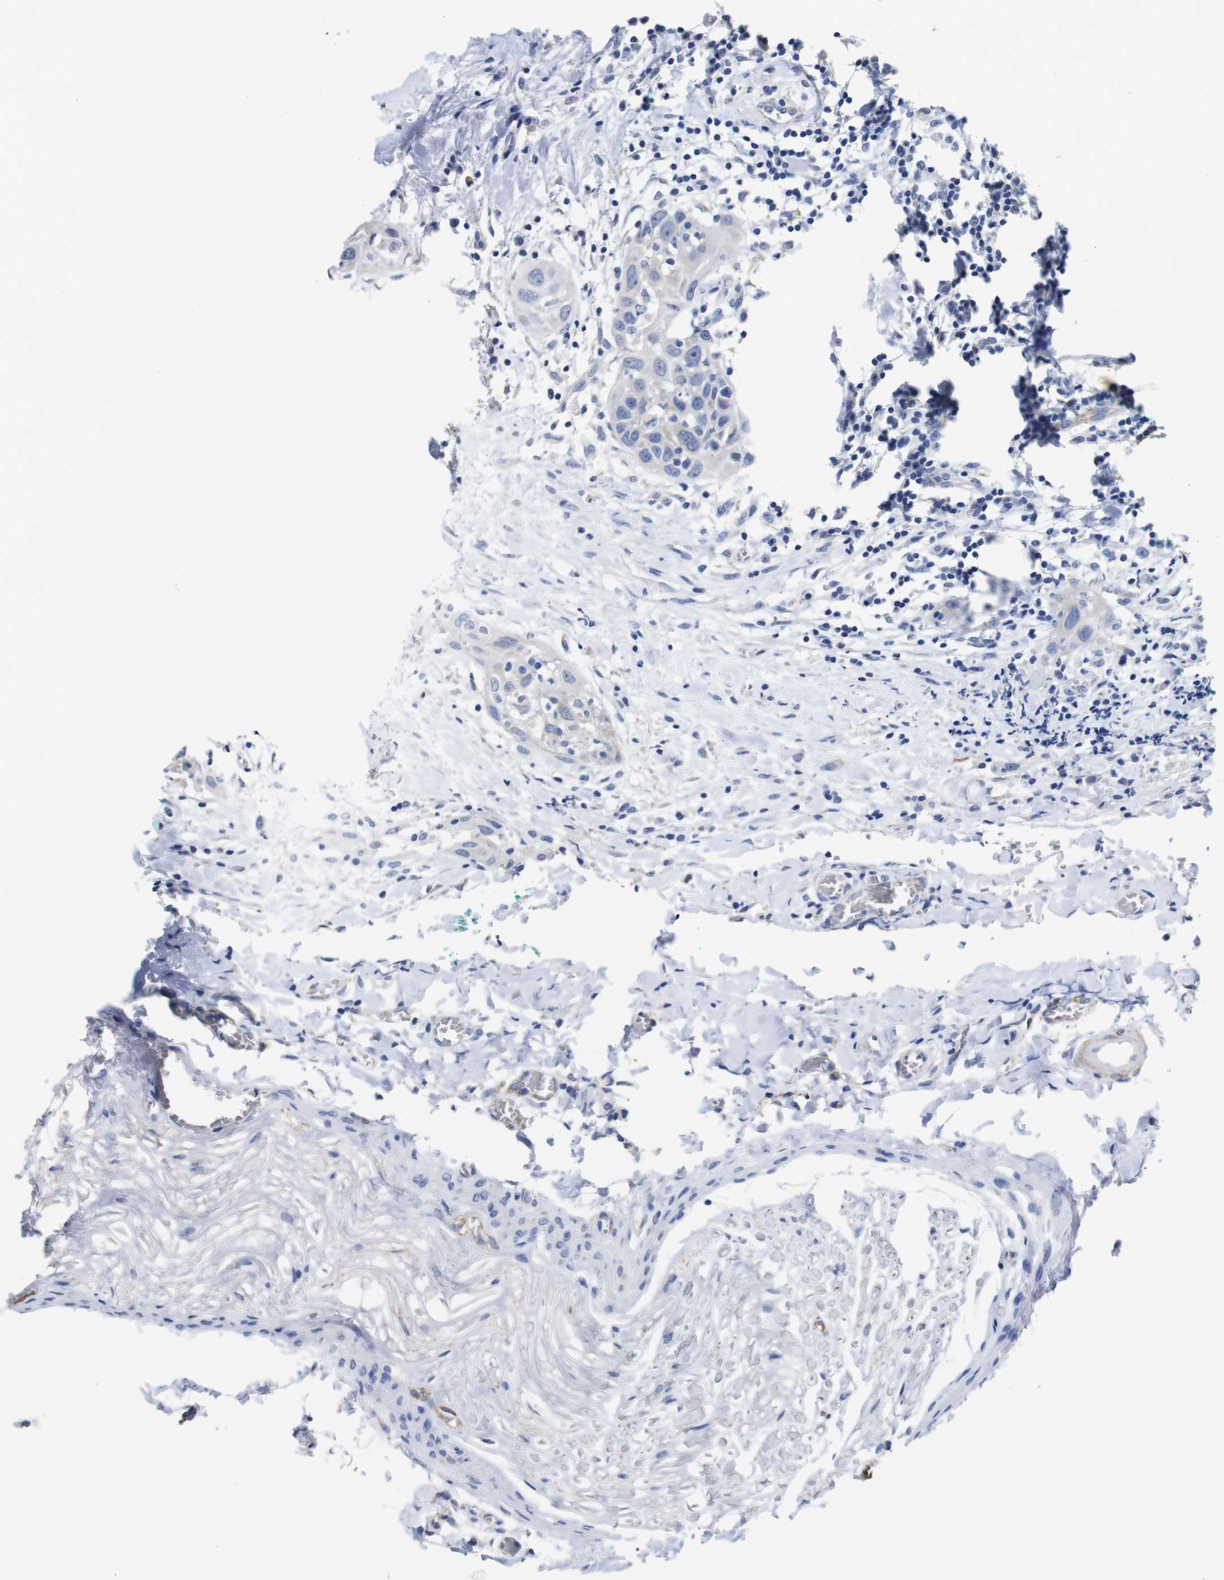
{"staining": {"intensity": "moderate", "quantity": "25%-75%", "location": "cytoplasmic/membranous"}, "tissue": "head and neck cancer", "cell_type": "Tumor cells", "image_type": "cancer", "snomed": [{"axis": "morphology", "description": "Normal tissue, NOS"}, {"axis": "morphology", "description": "Squamous cell carcinoma, NOS"}, {"axis": "topography", "description": "Oral tissue"}, {"axis": "topography", "description": "Head-Neck"}], "caption": "The histopathology image displays immunohistochemical staining of head and neck cancer. There is moderate cytoplasmic/membranous staining is present in approximately 25%-75% of tumor cells.", "gene": "MAOA", "patient": {"sex": "female", "age": 50}}